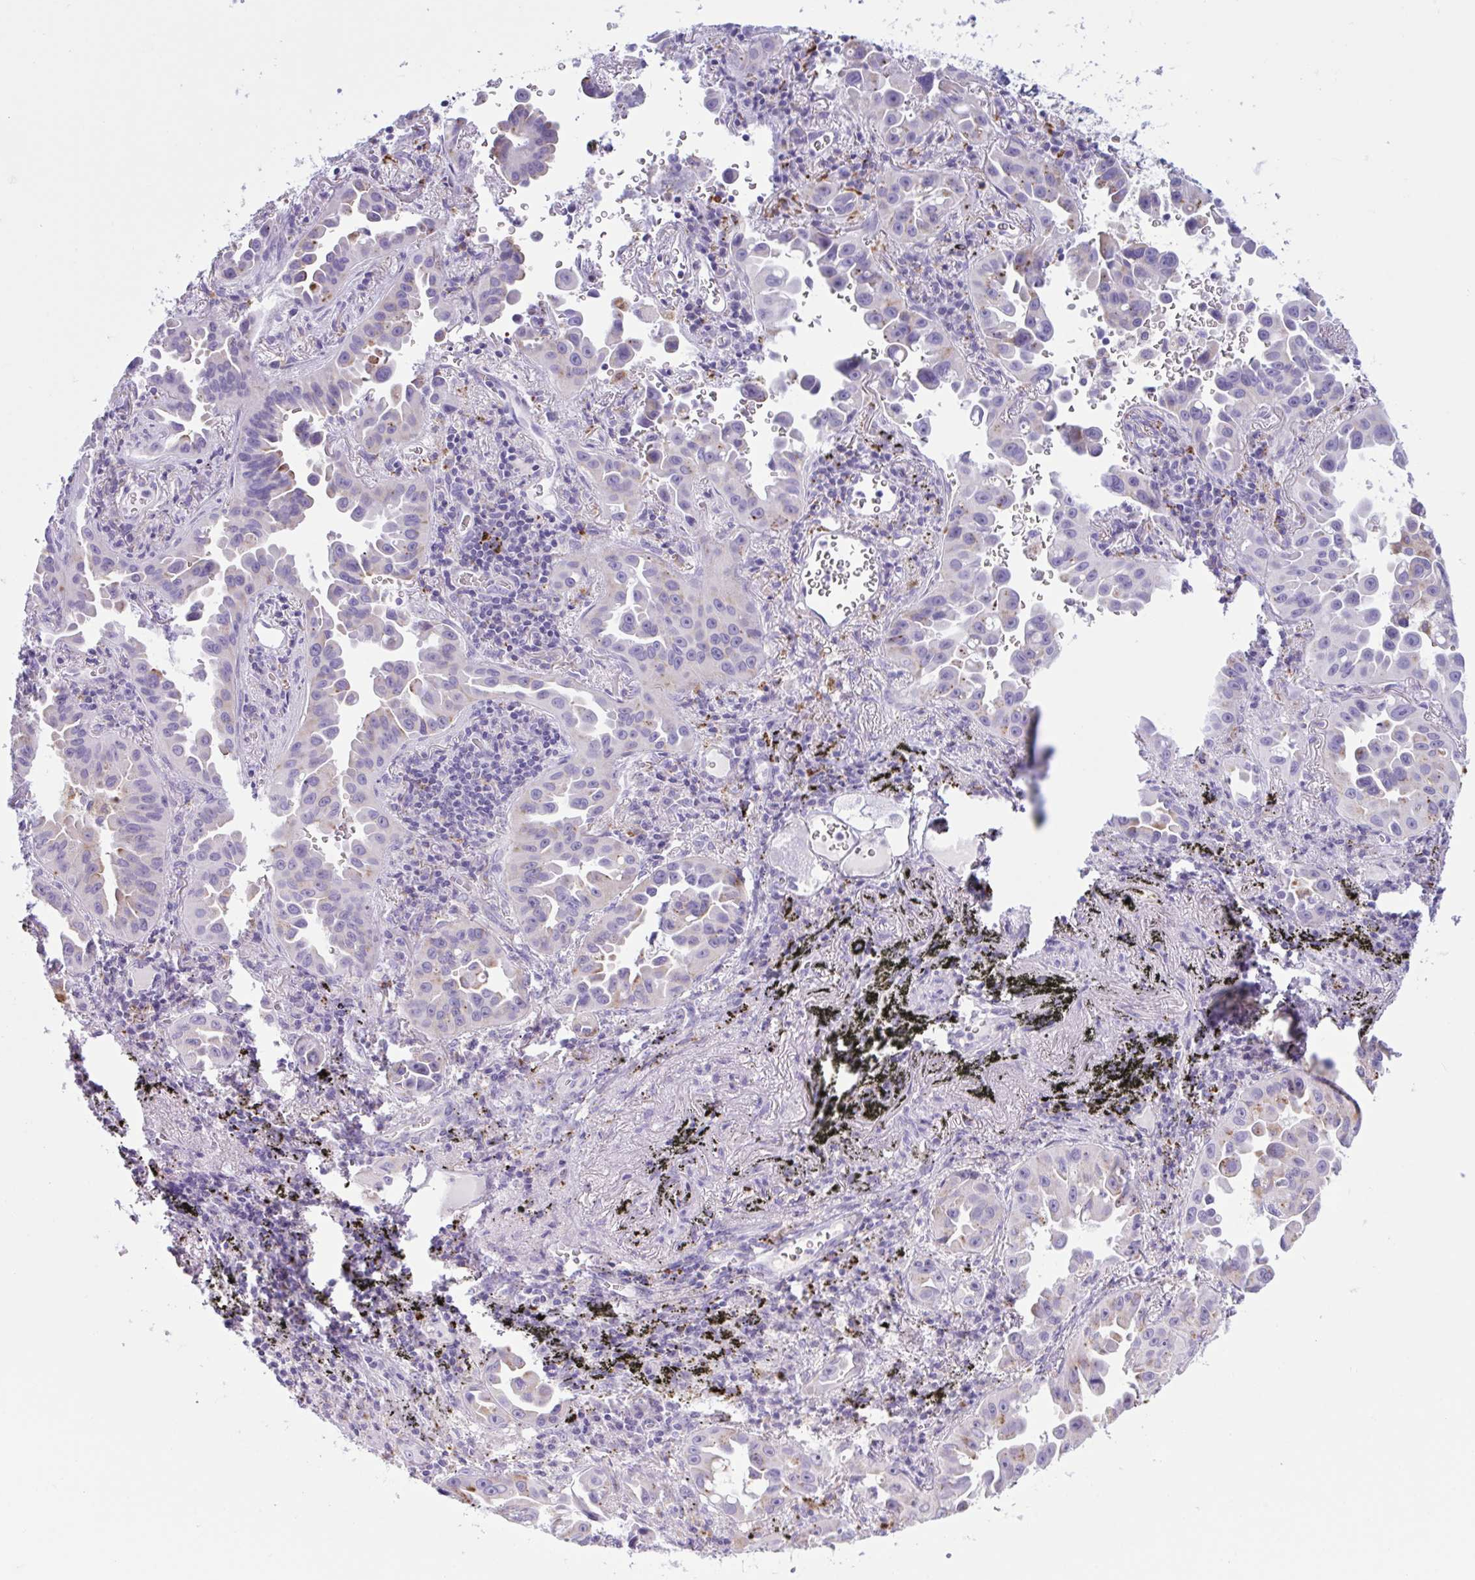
{"staining": {"intensity": "moderate", "quantity": "<25%", "location": "cytoplasmic/membranous"}, "tissue": "lung cancer", "cell_type": "Tumor cells", "image_type": "cancer", "snomed": [{"axis": "morphology", "description": "Adenocarcinoma, NOS"}, {"axis": "topography", "description": "Lung"}], "caption": "Tumor cells reveal moderate cytoplasmic/membranous expression in about <25% of cells in lung cancer. (brown staining indicates protein expression, while blue staining denotes nuclei).", "gene": "XCL1", "patient": {"sex": "male", "age": 68}}